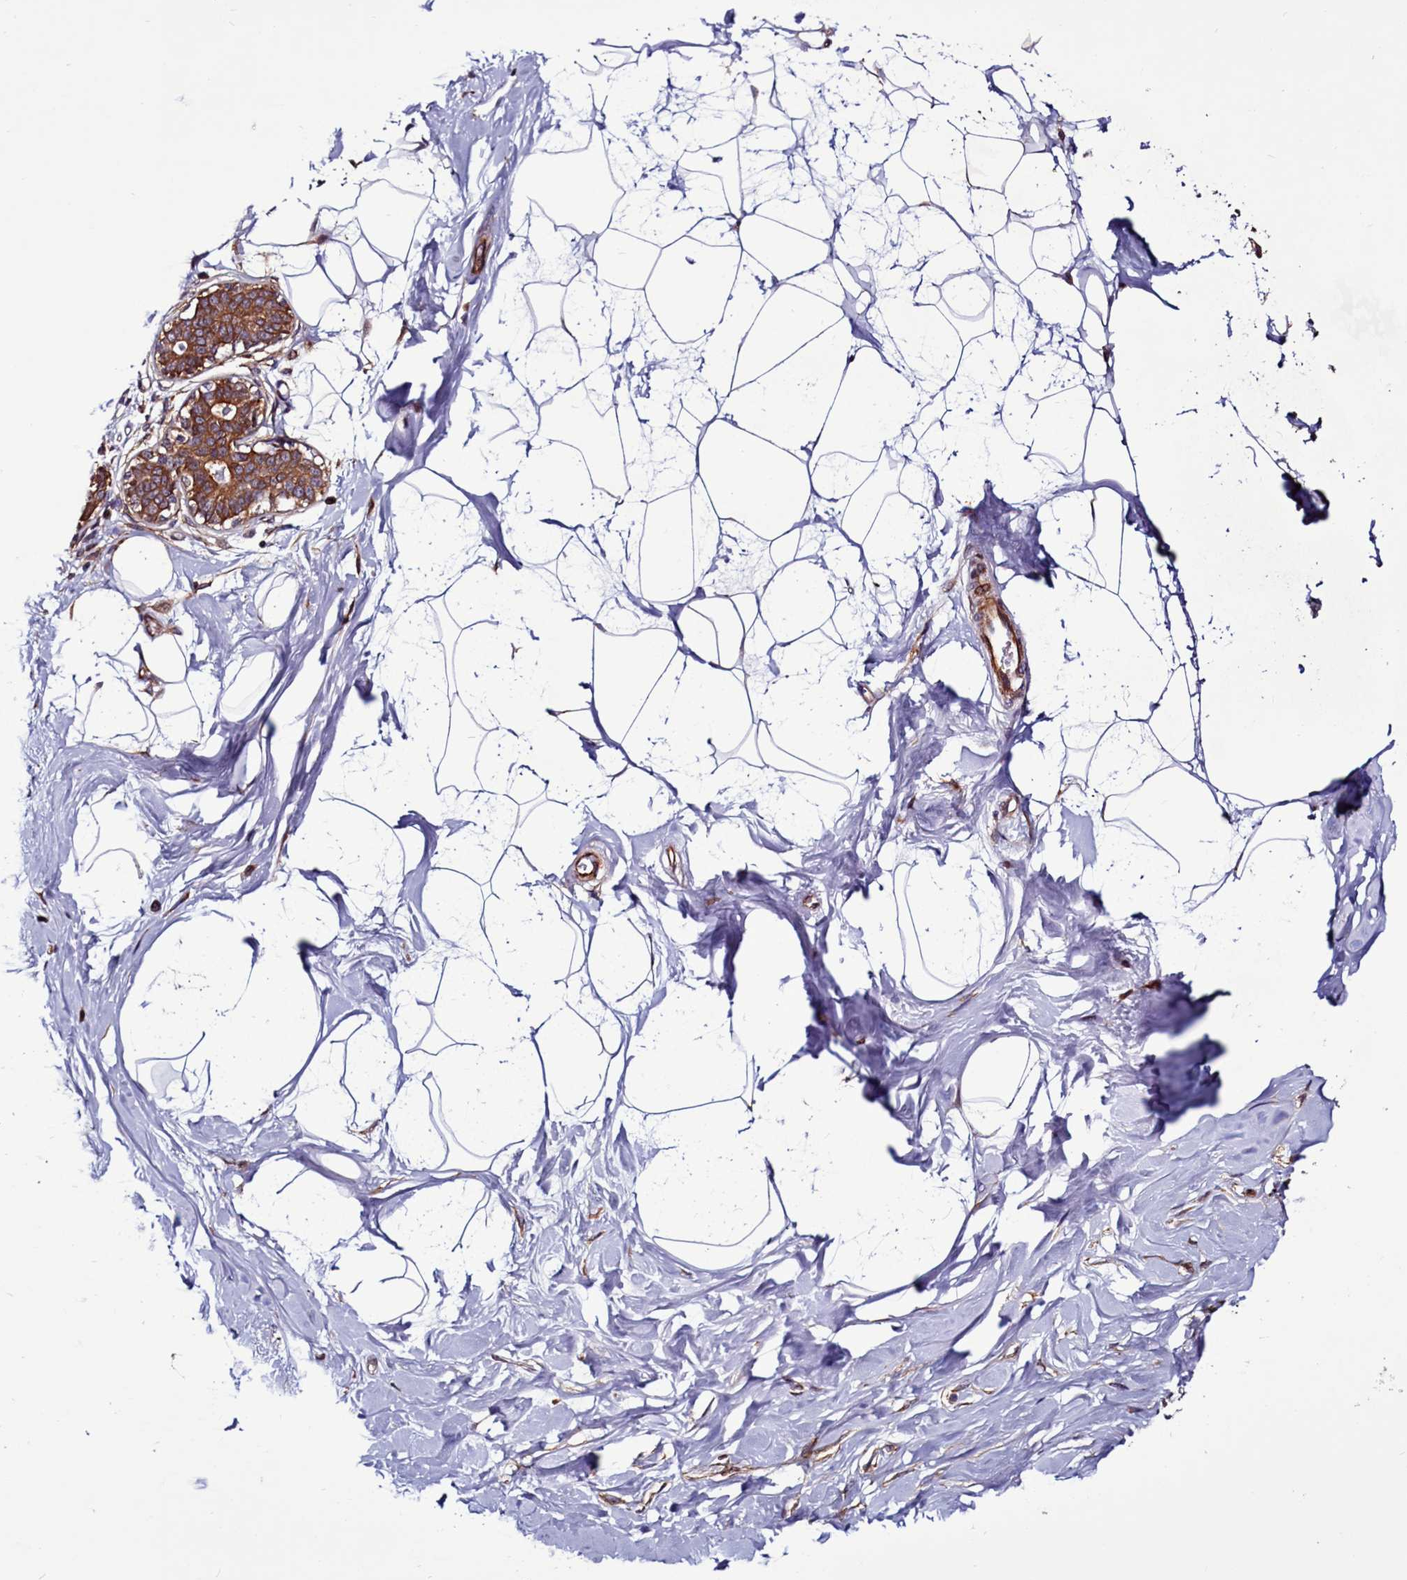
{"staining": {"intensity": "negative", "quantity": "none", "location": "none"}, "tissue": "breast", "cell_type": "Adipocytes", "image_type": "normal", "snomed": [{"axis": "morphology", "description": "Normal tissue, NOS"}, {"axis": "topography", "description": "Breast"}], "caption": "A photomicrograph of human breast is negative for staining in adipocytes. Nuclei are stained in blue.", "gene": "MCRIP1", "patient": {"sex": "female", "age": 45}}